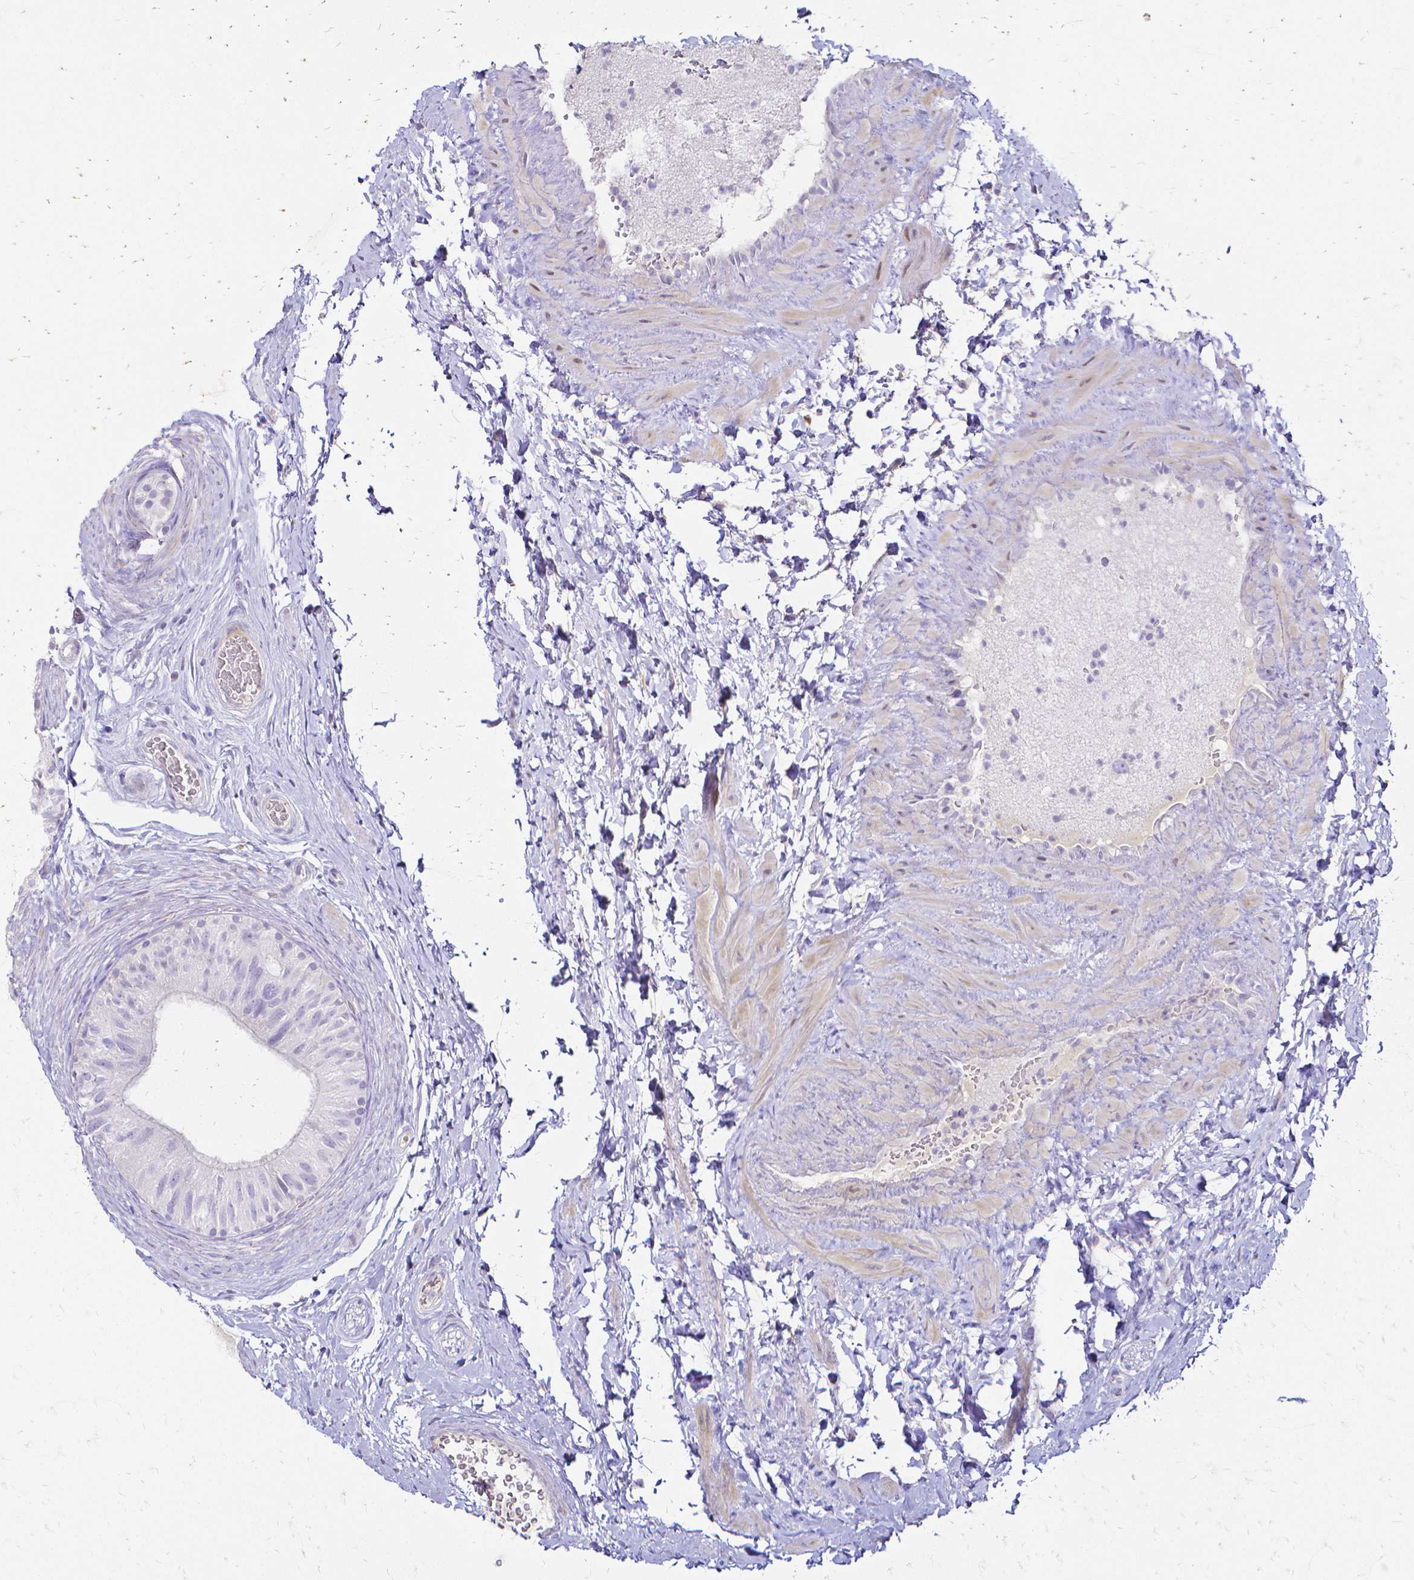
{"staining": {"intensity": "negative", "quantity": "none", "location": "none"}, "tissue": "epididymis", "cell_type": "Glandular cells", "image_type": "normal", "snomed": [{"axis": "morphology", "description": "Normal tissue, NOS"}, {"axis": "topography", "description": "Epididymis, spermatic cord, NOS"}, {"axis": "topography", "description": "Epididymis"}], "caption": "Glandular cells are negative for protein expression in normal human epididymis. (DAB (3,3'-diaminobenzidine) IHC with hematoxylin counter stain).", "gene": "CCNB1", "patient": {"sex": "male", "age": 31}}